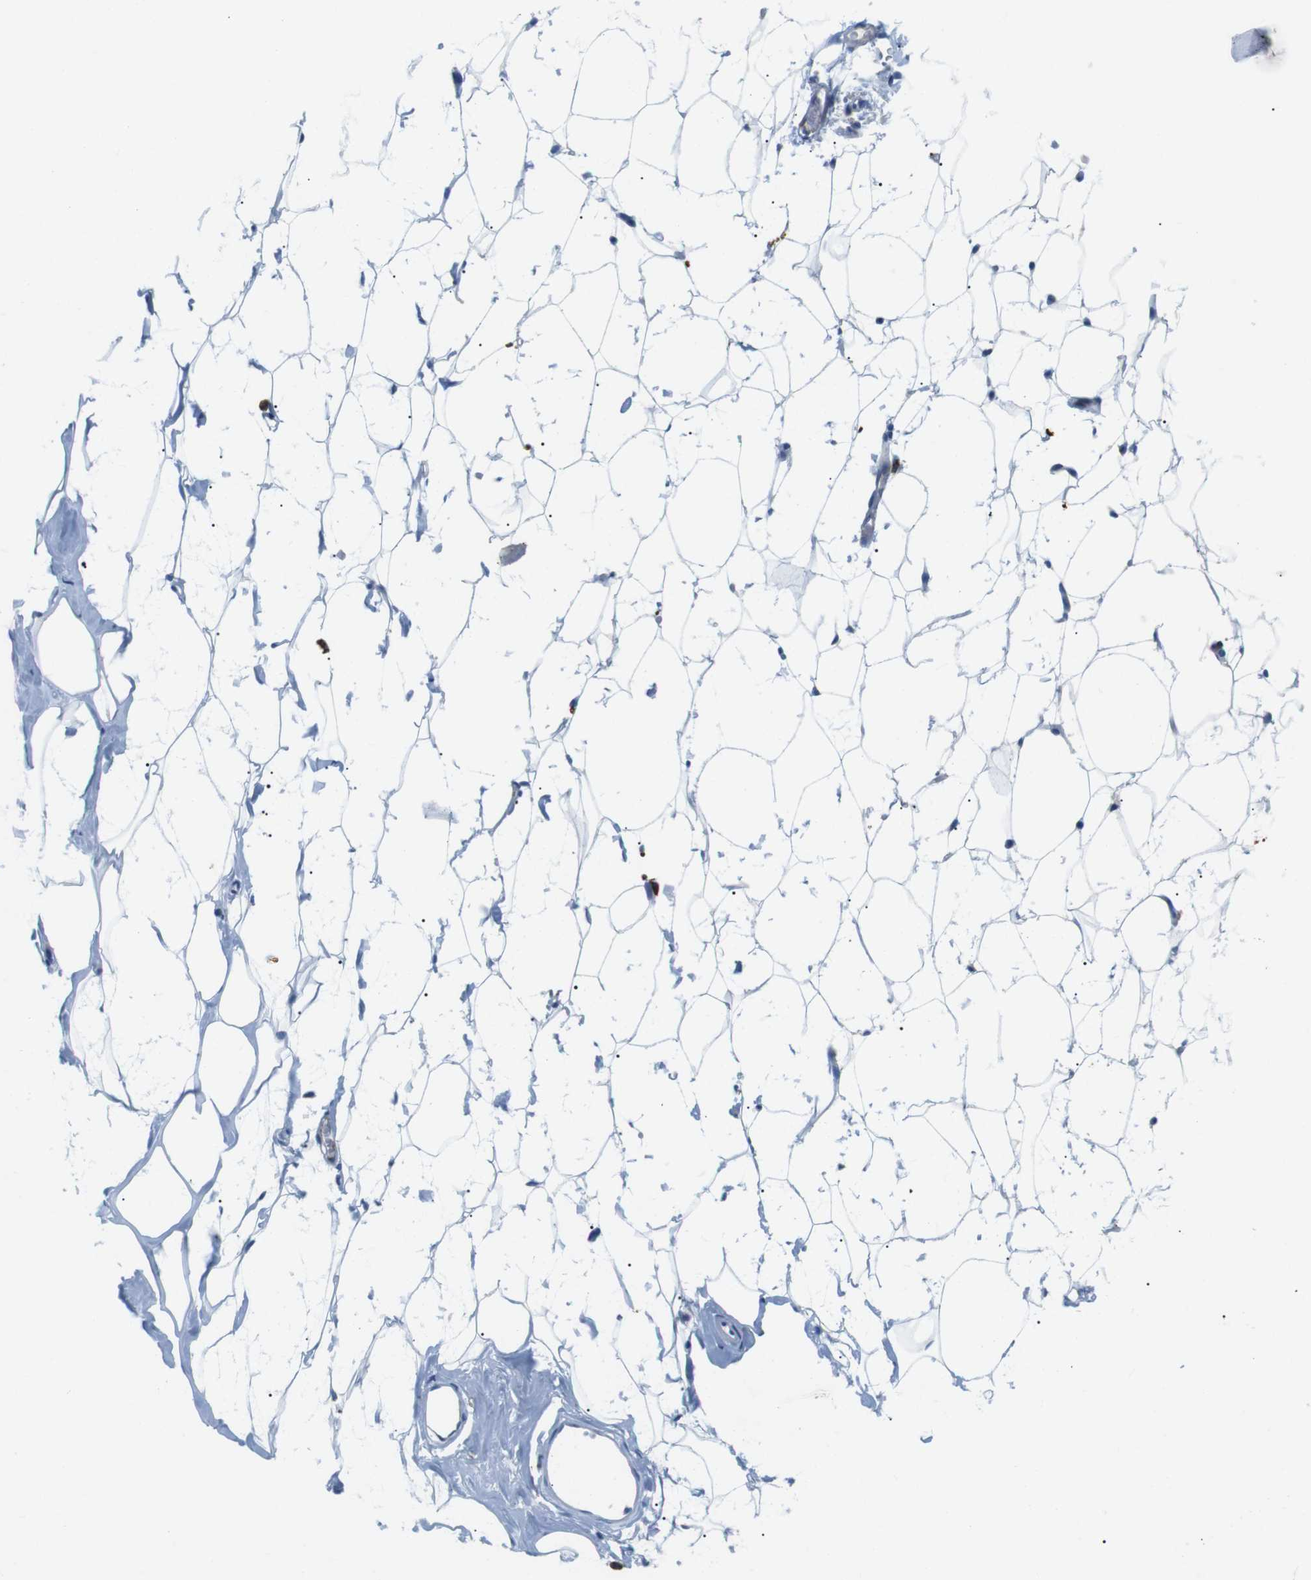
{"staining": {"intensity": "negative", "quantity": "none", "location": "none"}, "tissue": "adipose tissue", "cell_type": "Adipocytes", "image_type": "normal", "snomed": [{"axis": "morphology", "description": "Normal tissue, NOS"}, {"axis": "topography", "description": "Breast"}, {"axis": "topography", "description": "Soft tissue"}], "caption": "Immunohistochemistry of normal adipose tissue shows no staining in adipocytes.", "gene": "FCGRT", "patient": {"sex": "female", "age": 75}}